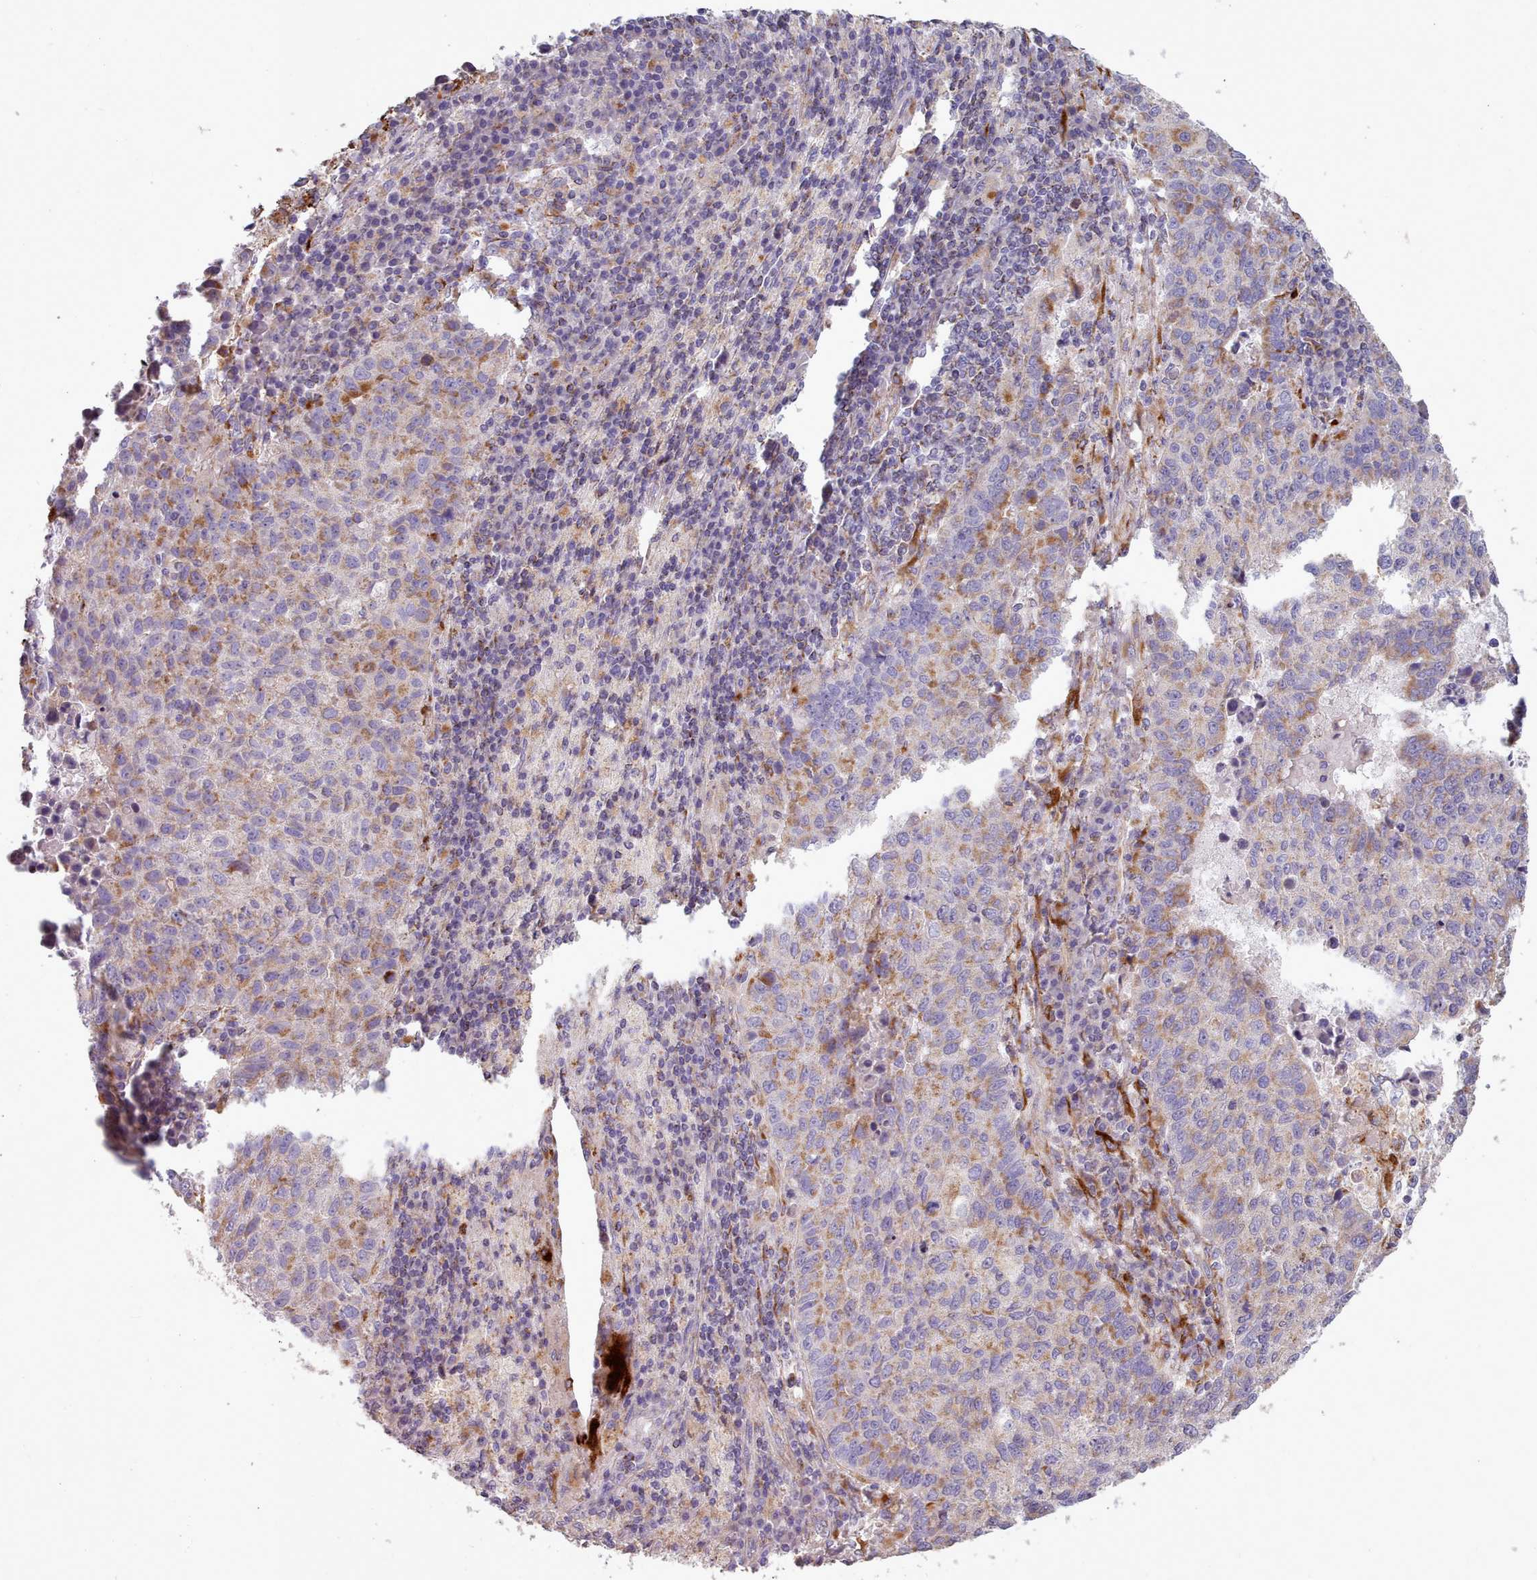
{"staining": {"intensity": "weak", "quantity": "25%-75%", "location": "cytoplasmic/membranous"}, "tissue": "lung cancer", "cell_type": "Tumor cells", "image_type": "cancer", "snomed": [{"axis": "morphology", "description": "Squamous cell carcinoma, NOS"}, {"axis": "topography", "description": "Lung"}], "caption": "Protein expression analysis of human lung cancer (squamous cell carcinoma) reveals weak cytoplasmic/membranous positivity in approximately 25%-75% of tumor cells.", "gene": "FKBP10", "patient": {"sex": "male", "age": 73}}